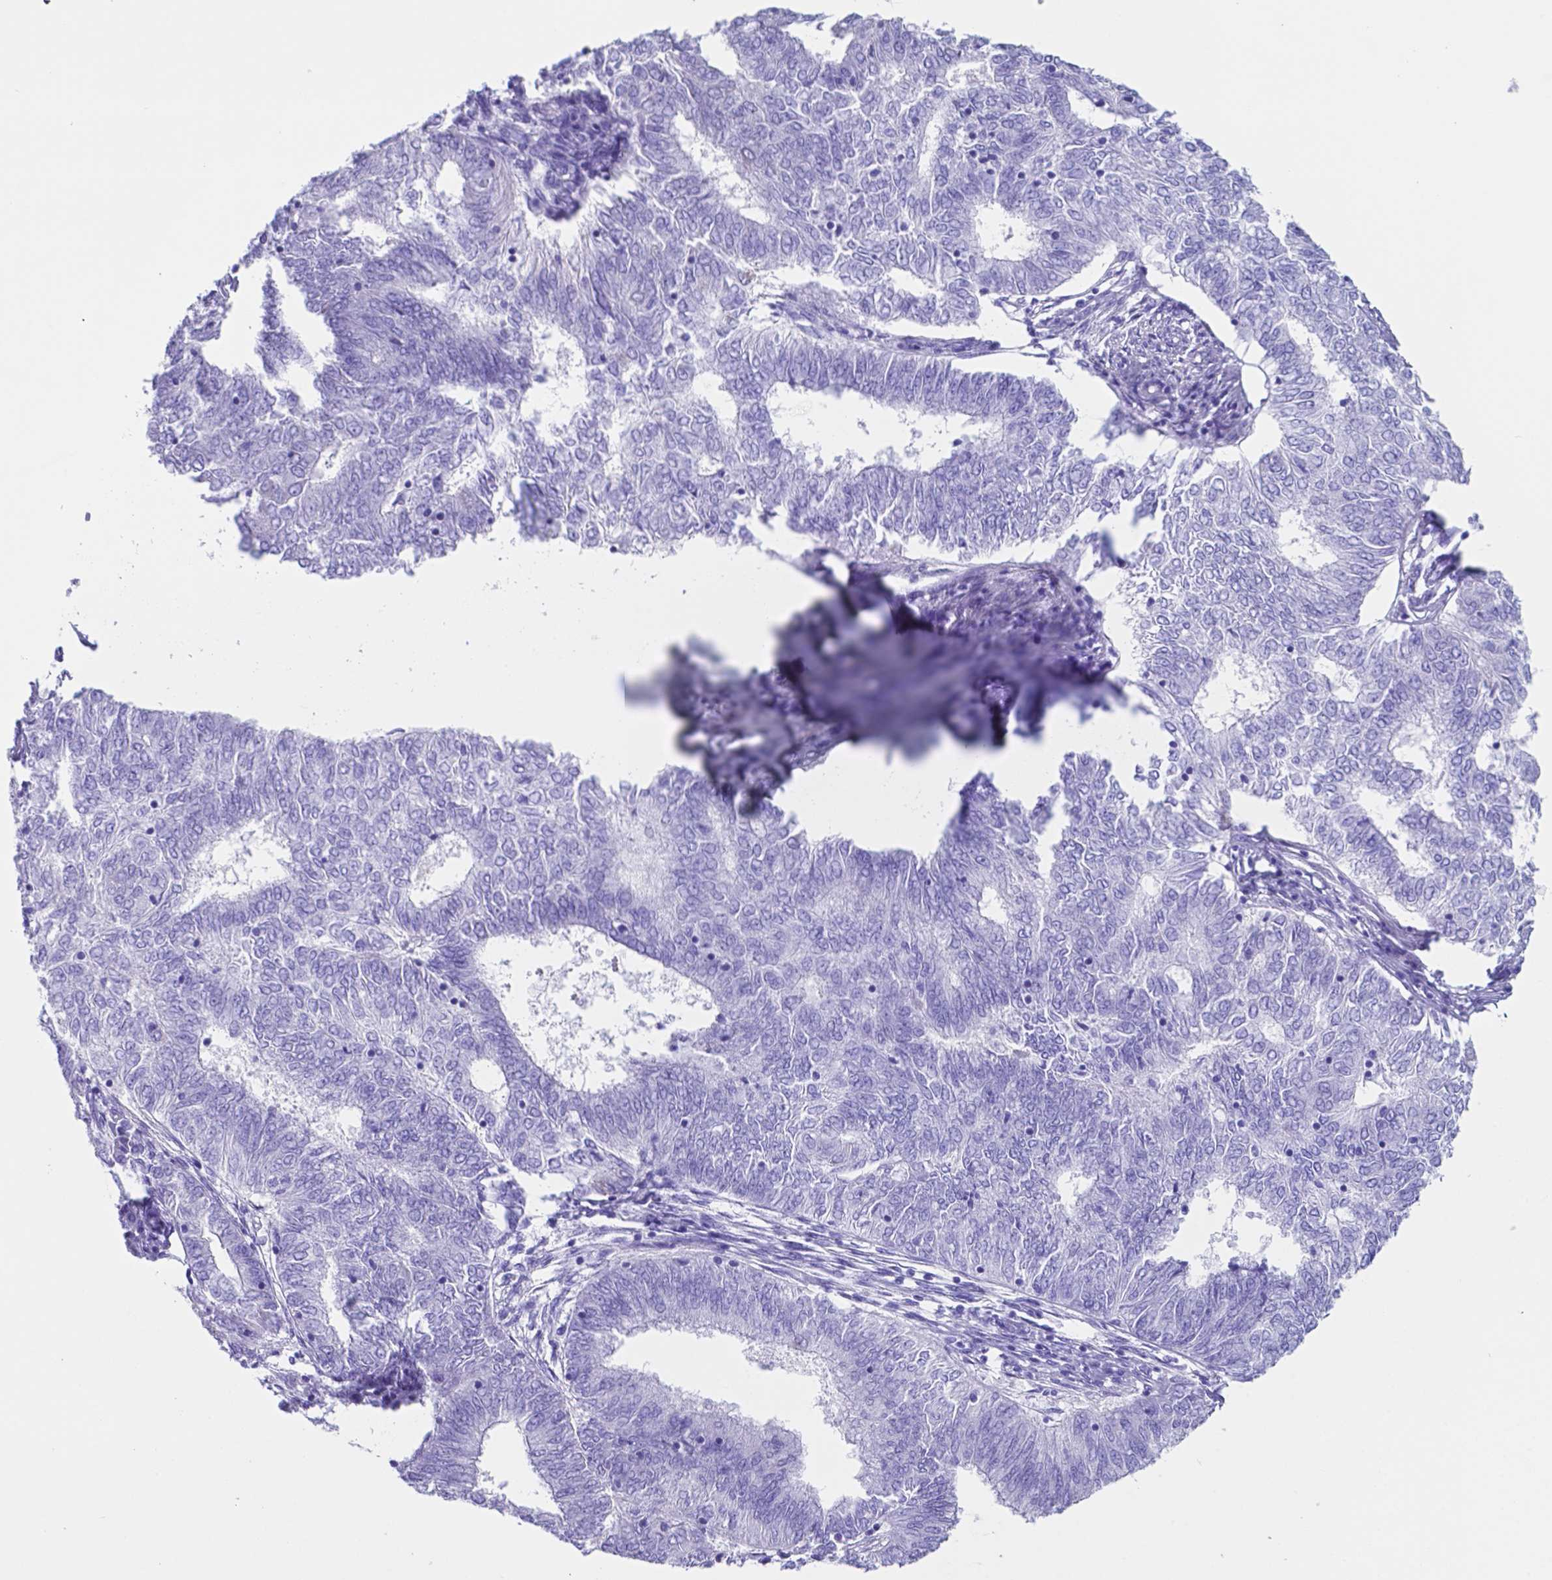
{"staining": {"intensity": "negative", "quantity": "none", "location": "none"}, "tissue": "endometrial cancer", "cell_type": "Tumor cells", "image_type": "cancer", "snomed": [{"axis": "morphology", "description": "Adenocarcinoma, NOS"}, {"axis": "topography", "description": "Endometrium"}], "caption": "The histopathology image reveals no significant positivity in tumor cells of endometrial cancer.", "gene": "DNAAF8", "patient": {"sex": "female", "age": 62}}